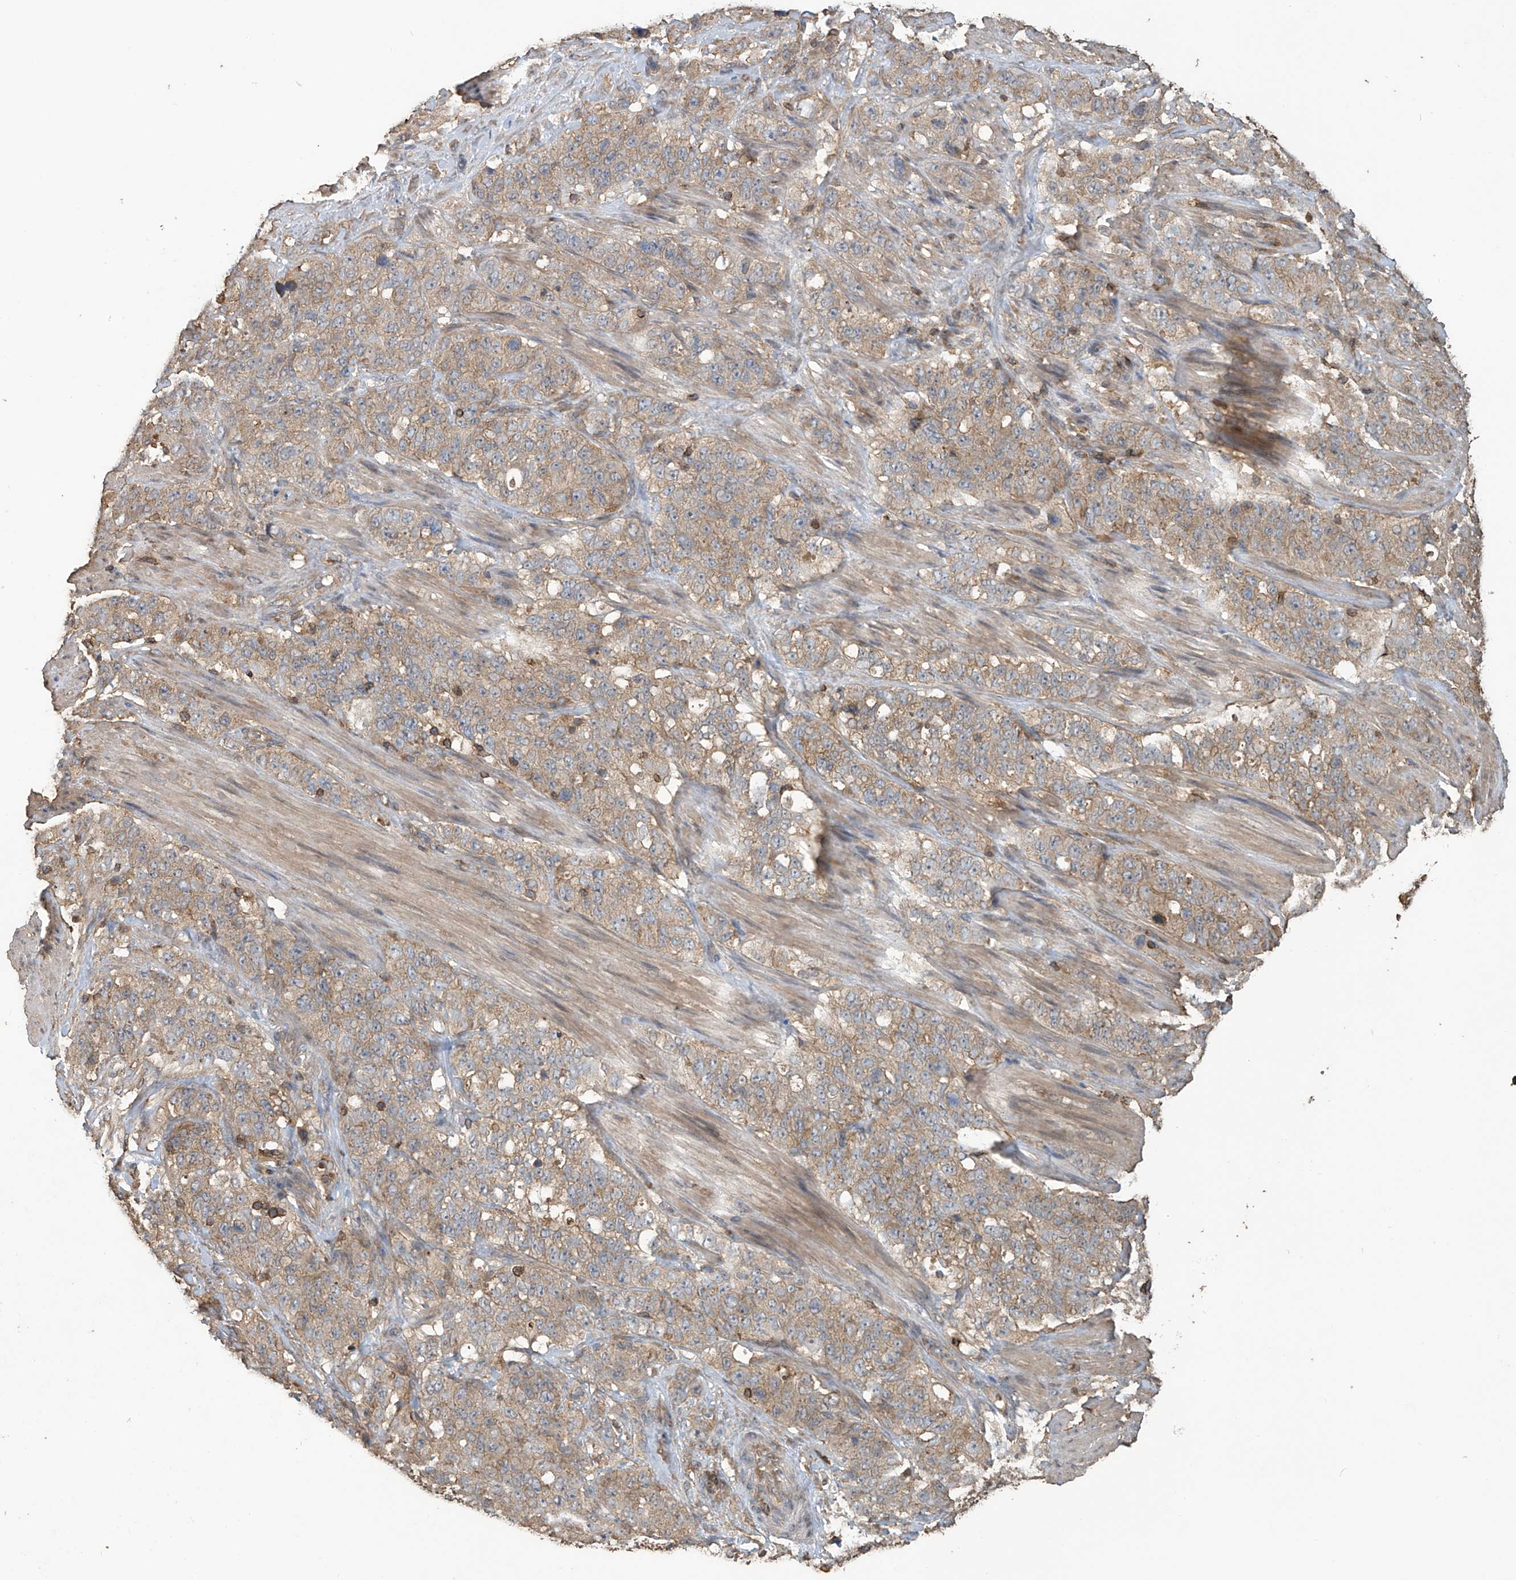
{"staining": {"intensity": "weak", "quantity": ">75%", "location": "cytoplasmic/membranous"}, "tissue": "stomach cancer", "cell_type": "Tumor cells", "image_type": "cancer", "snomed": [{"axis": "morphology", "description": "Adenocarcinoma, NOS"}, {"axis": "topography", "description": "Stomach"}], "caption": "Immunohistochemical staining of stomach cancer (adenocarcinoma) shows low levels of weak cytoplasmic/membranous protein staining in approximately >75% of tumor cells.", "gene": "COX10", "patient": {"sex": "male", "age": 48}}